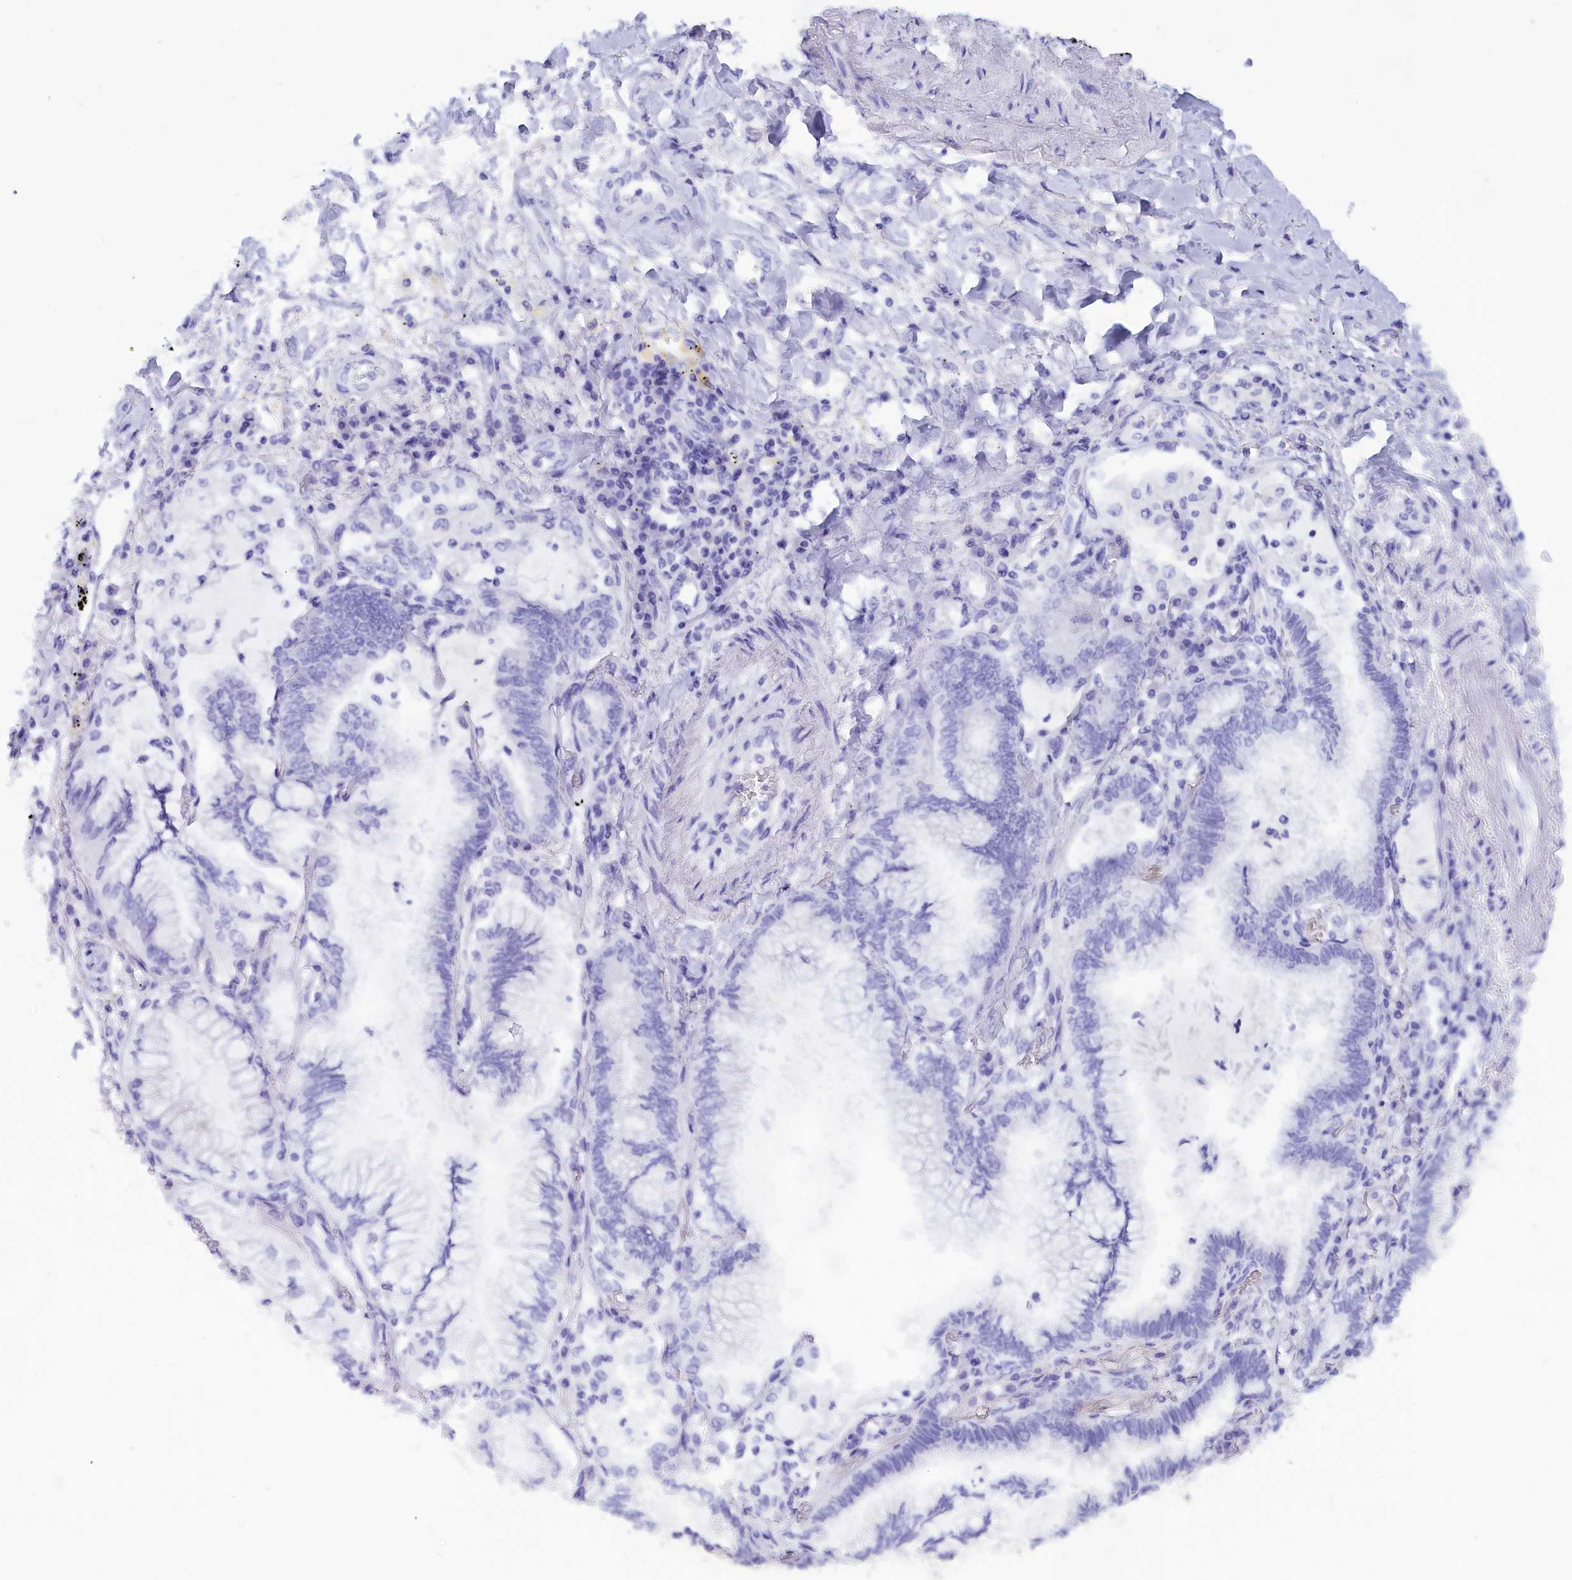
{"staining": {"intensity": "negative", "quantity": "none", "location": "none"}, "tissue": "lung cancer", "cell_type": "Tumor cells", "image_type": "cancer", "snomed": [{"axis": "morphology", "description": "Adenocarcinoma, NOS"}, {"axis": "topography", "description": "Lung"}], "caption": "There is no significant staining in tumor cells of lung cancer (adenocarcinoma). (DAB immunohistochemistry (IHC) visualized using brightfield microscopy, high magnification).", "gene": "BRI3", "patient": {"sex": "female", "age": 70}}